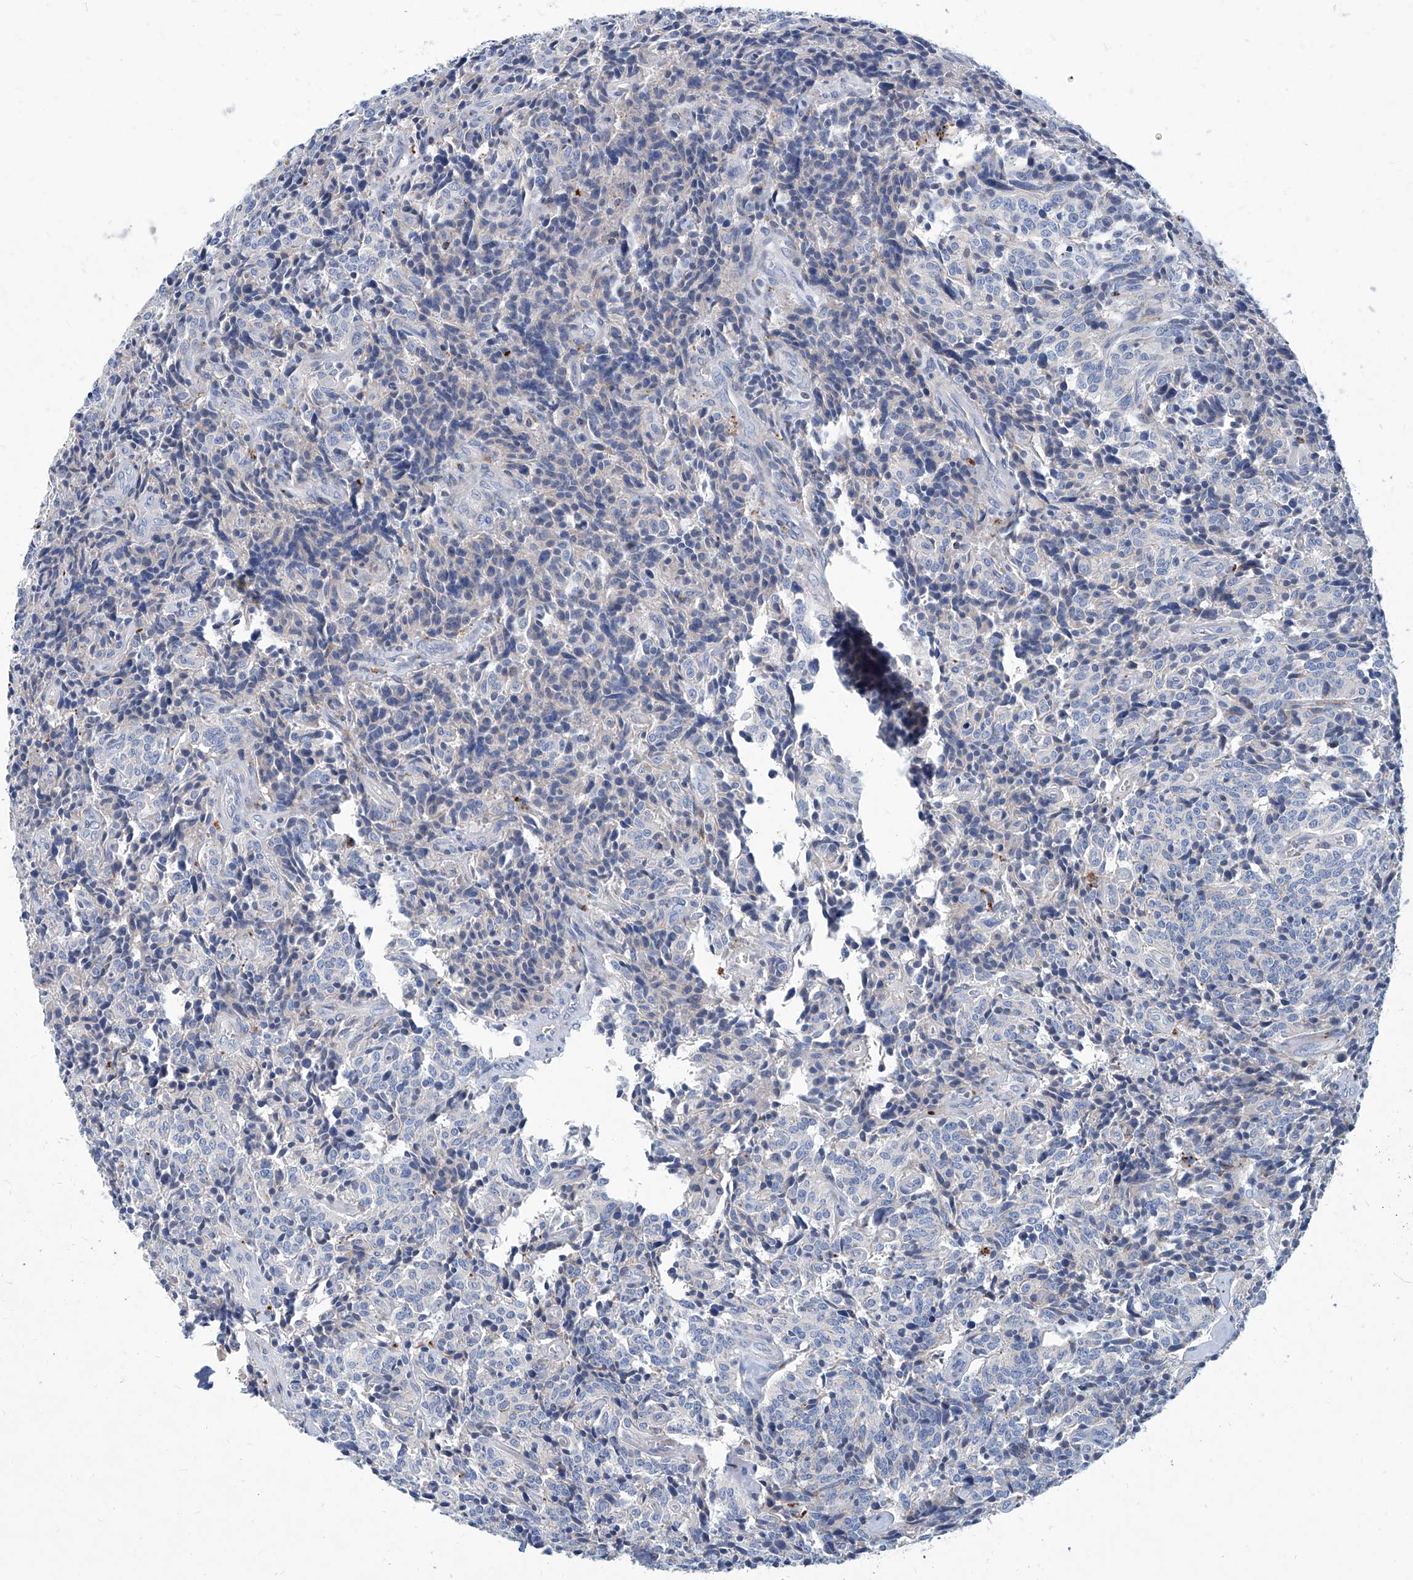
{"staining": {"intensity": "negative", "quantity": "none", "location": "none"}, "tissue": "carcinoid", "cell_type": "Tumor cells", "image_type": "cancer", "snomed": [{"axis": "morphology", "description": "Carcinoid, malignant, NOS"}, {"axis": "topography", "description": "Lung"}], "caption": "The image shows no significant positivity in tumor cells of malignant carcinoid.", "gene": "FPR2", "patient": {"sex": "female", "age": 46}}